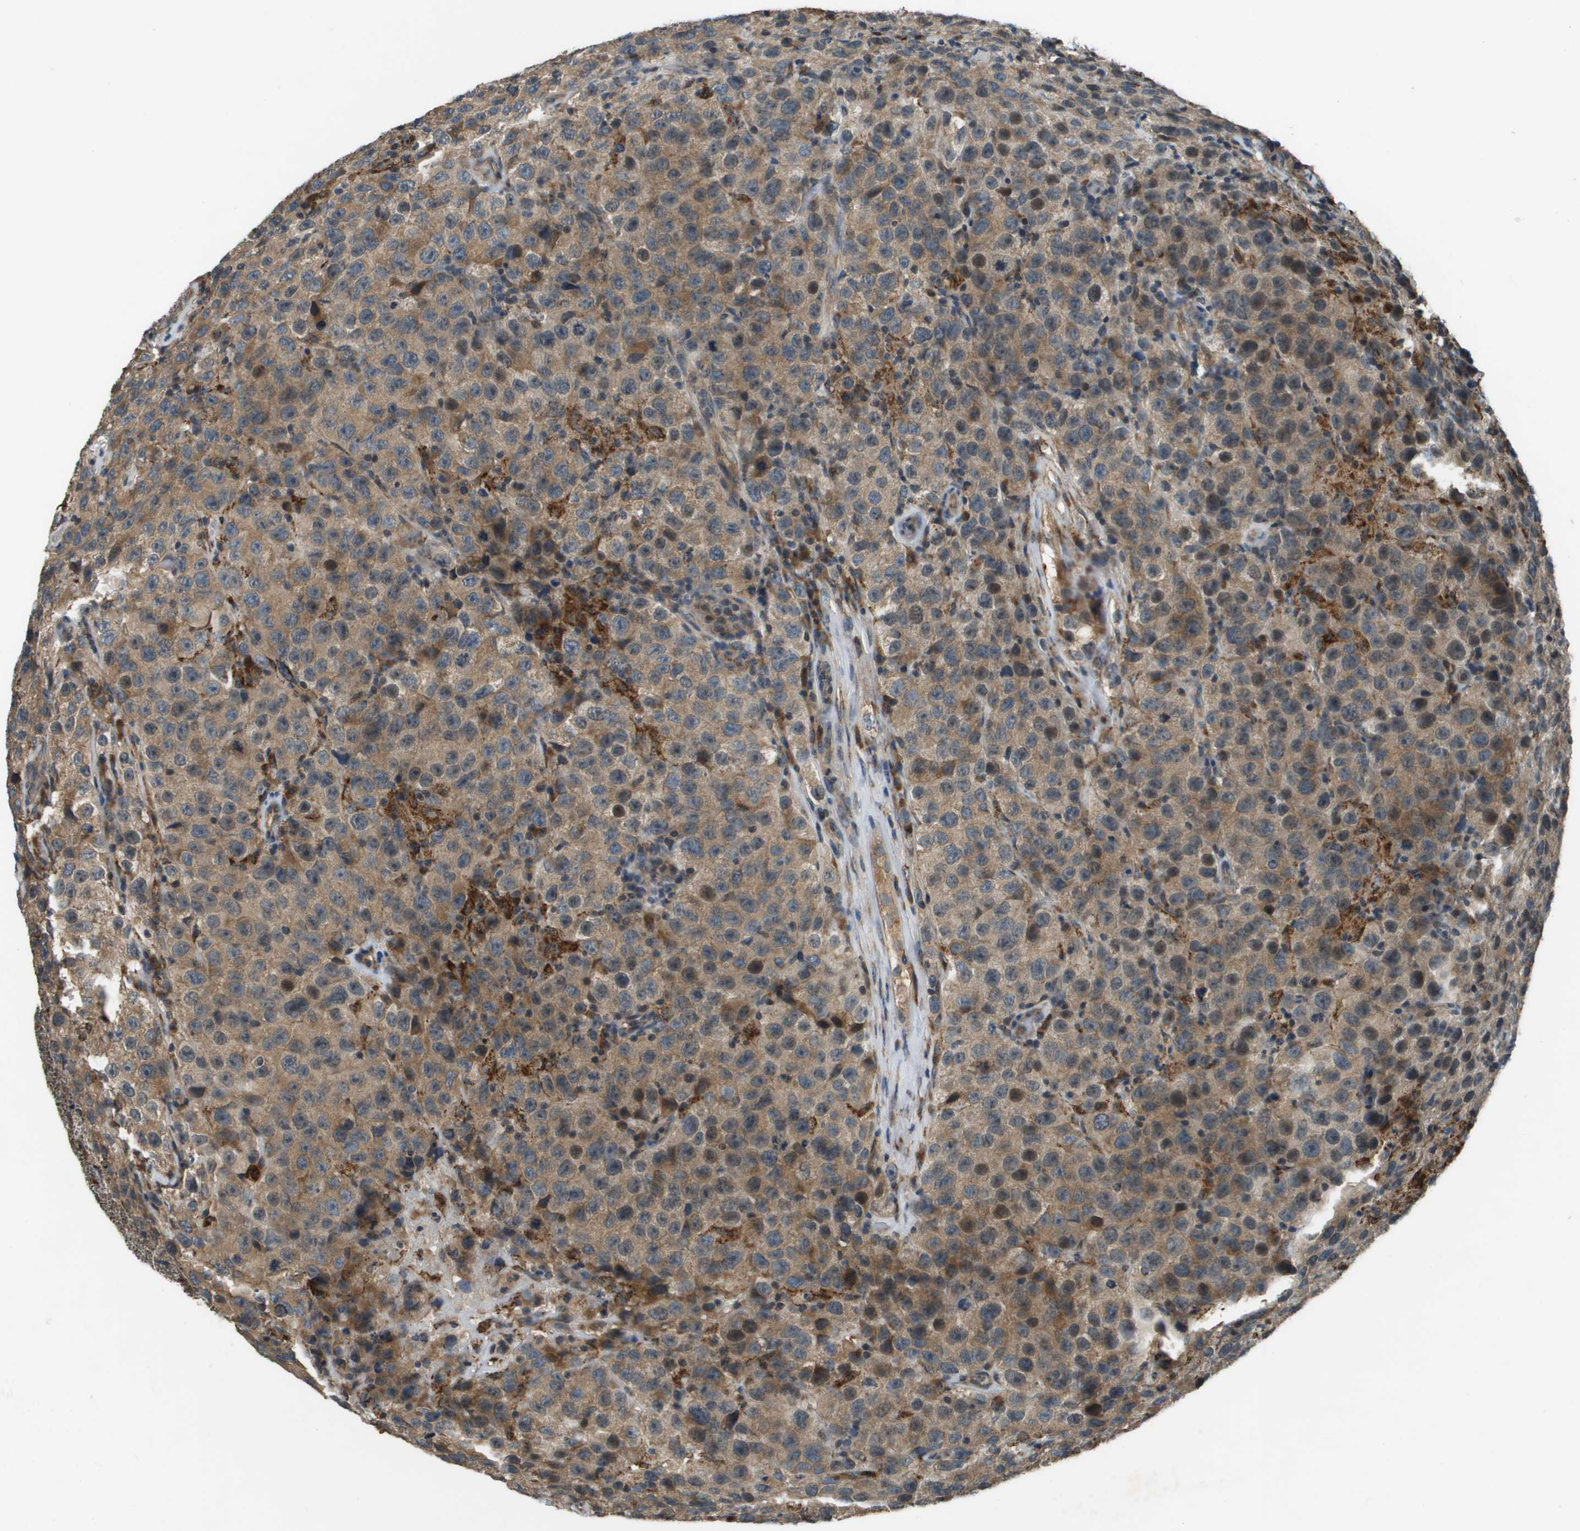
{"staining": {"intensity": "moderate", "quantity": ">75%", "location": "cytoplasmic/membranous"}, "tissue": "testis cancer", "cell_type": "Tumor cells", "image_type": "cancer", "snomed": [{"axis": "morphology", "description": "Seminoma, NOS"}, {"axis": "topography", "description": "Testis"}], "caption": "A brown stain labels moderate cytoplasmic/membranous positivity of a protein in testis cancer tumor cells. (IHC, brightfield microscopy, high magnification).", "gene": "CDKN2C", "patient": {"sex": "male", "age": 52}}